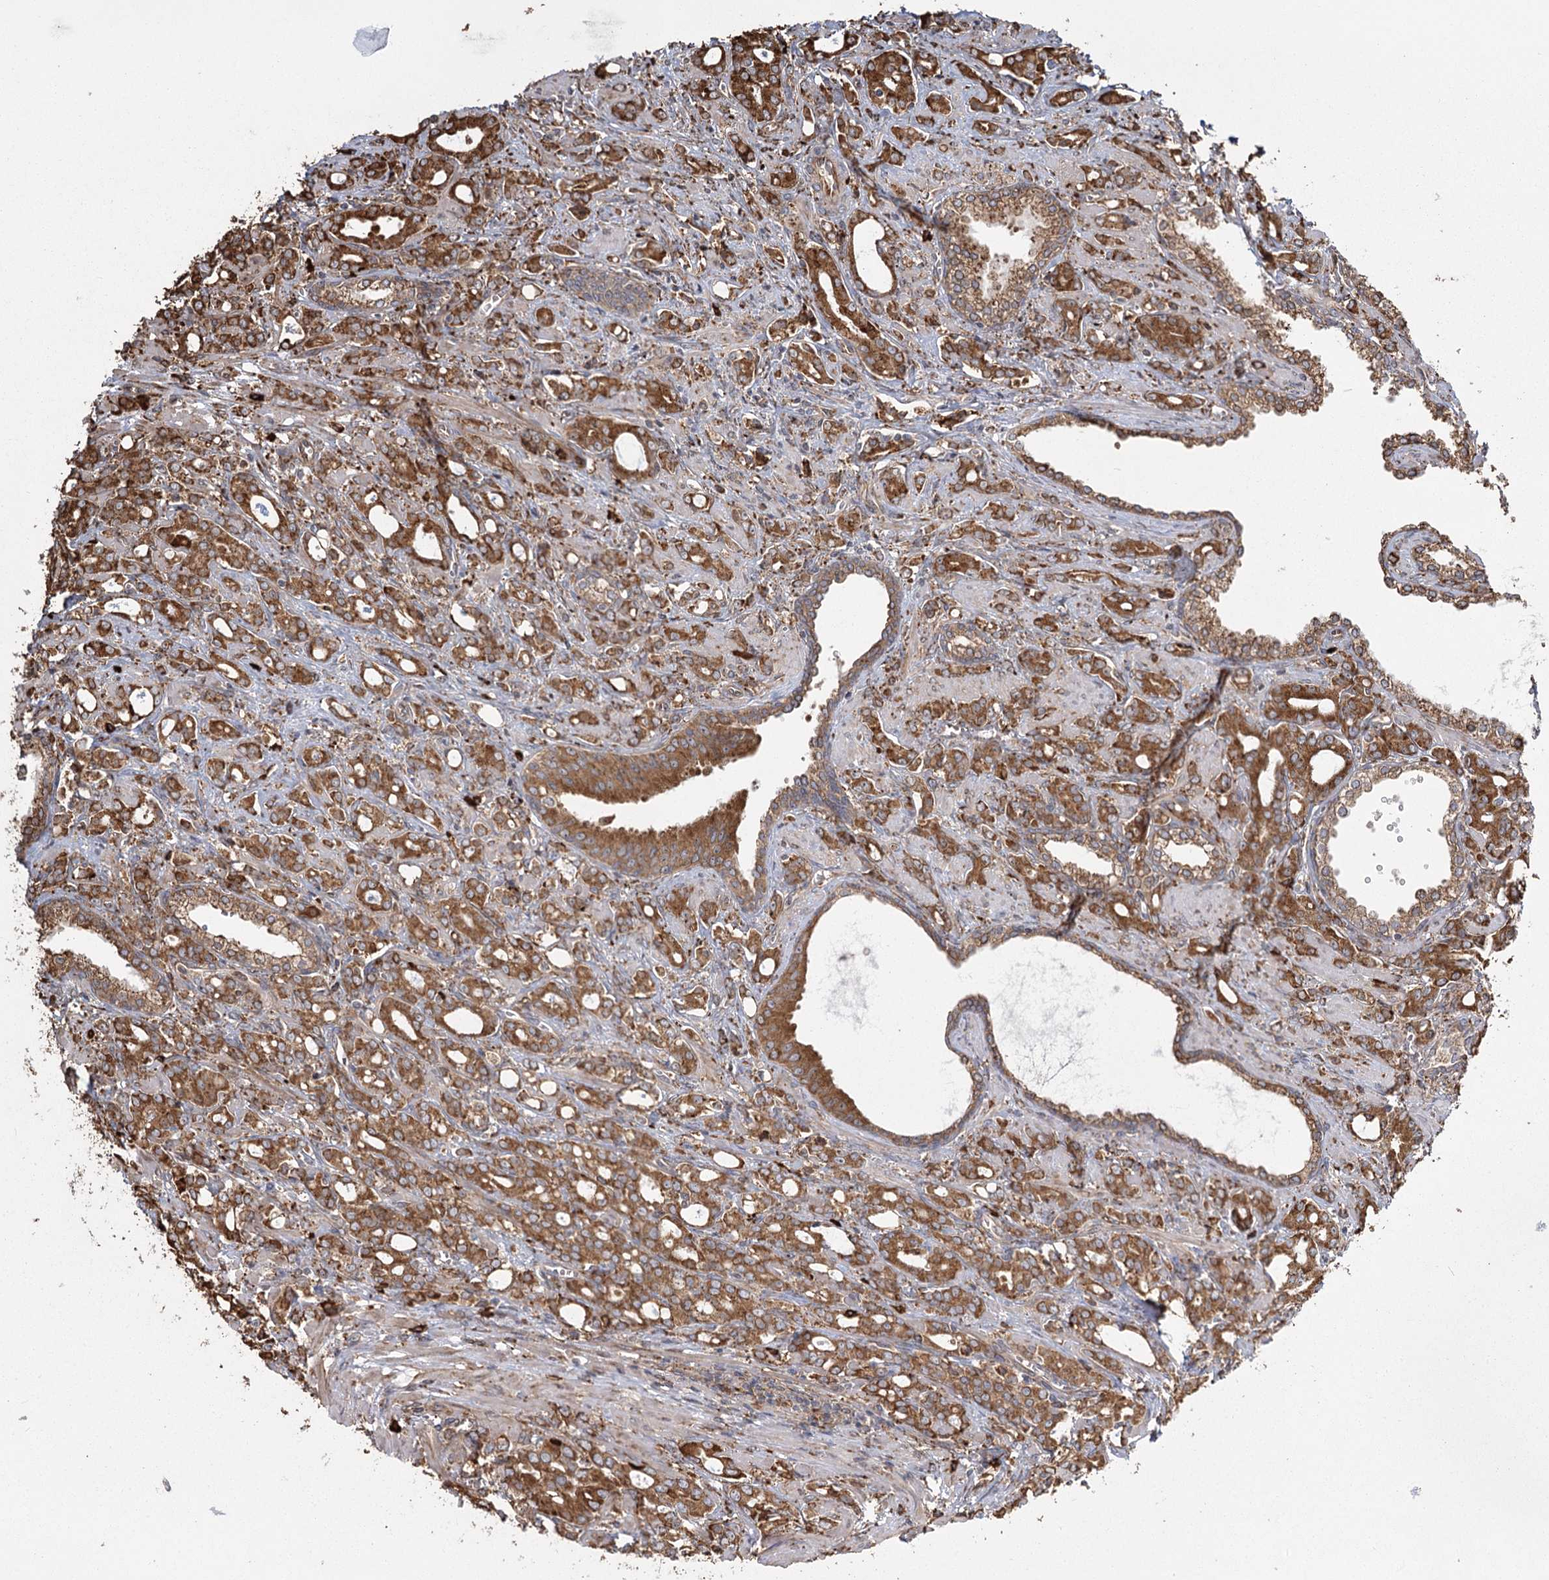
{"staining": {"intensity": "moderate", "quantity": ">75%", "location": "cytoplasmic/membranous"}, "tissue": "prostate cancer", "cell_type": "Tumor cells", "image_type": "cancer", "snomed": [{"axis": "morphology", "description": "Adenocarcinoma, High grade"}, {"axis": "topography", "description": "Prostate"}], "caption": "Prostate cancer stained with a brown dye displays moderate cytoplasmic/membranous positive expression in about >75% of tumor cells.", "gene": "FAM13A", "patient": {"sex": "male", "age": 72}}